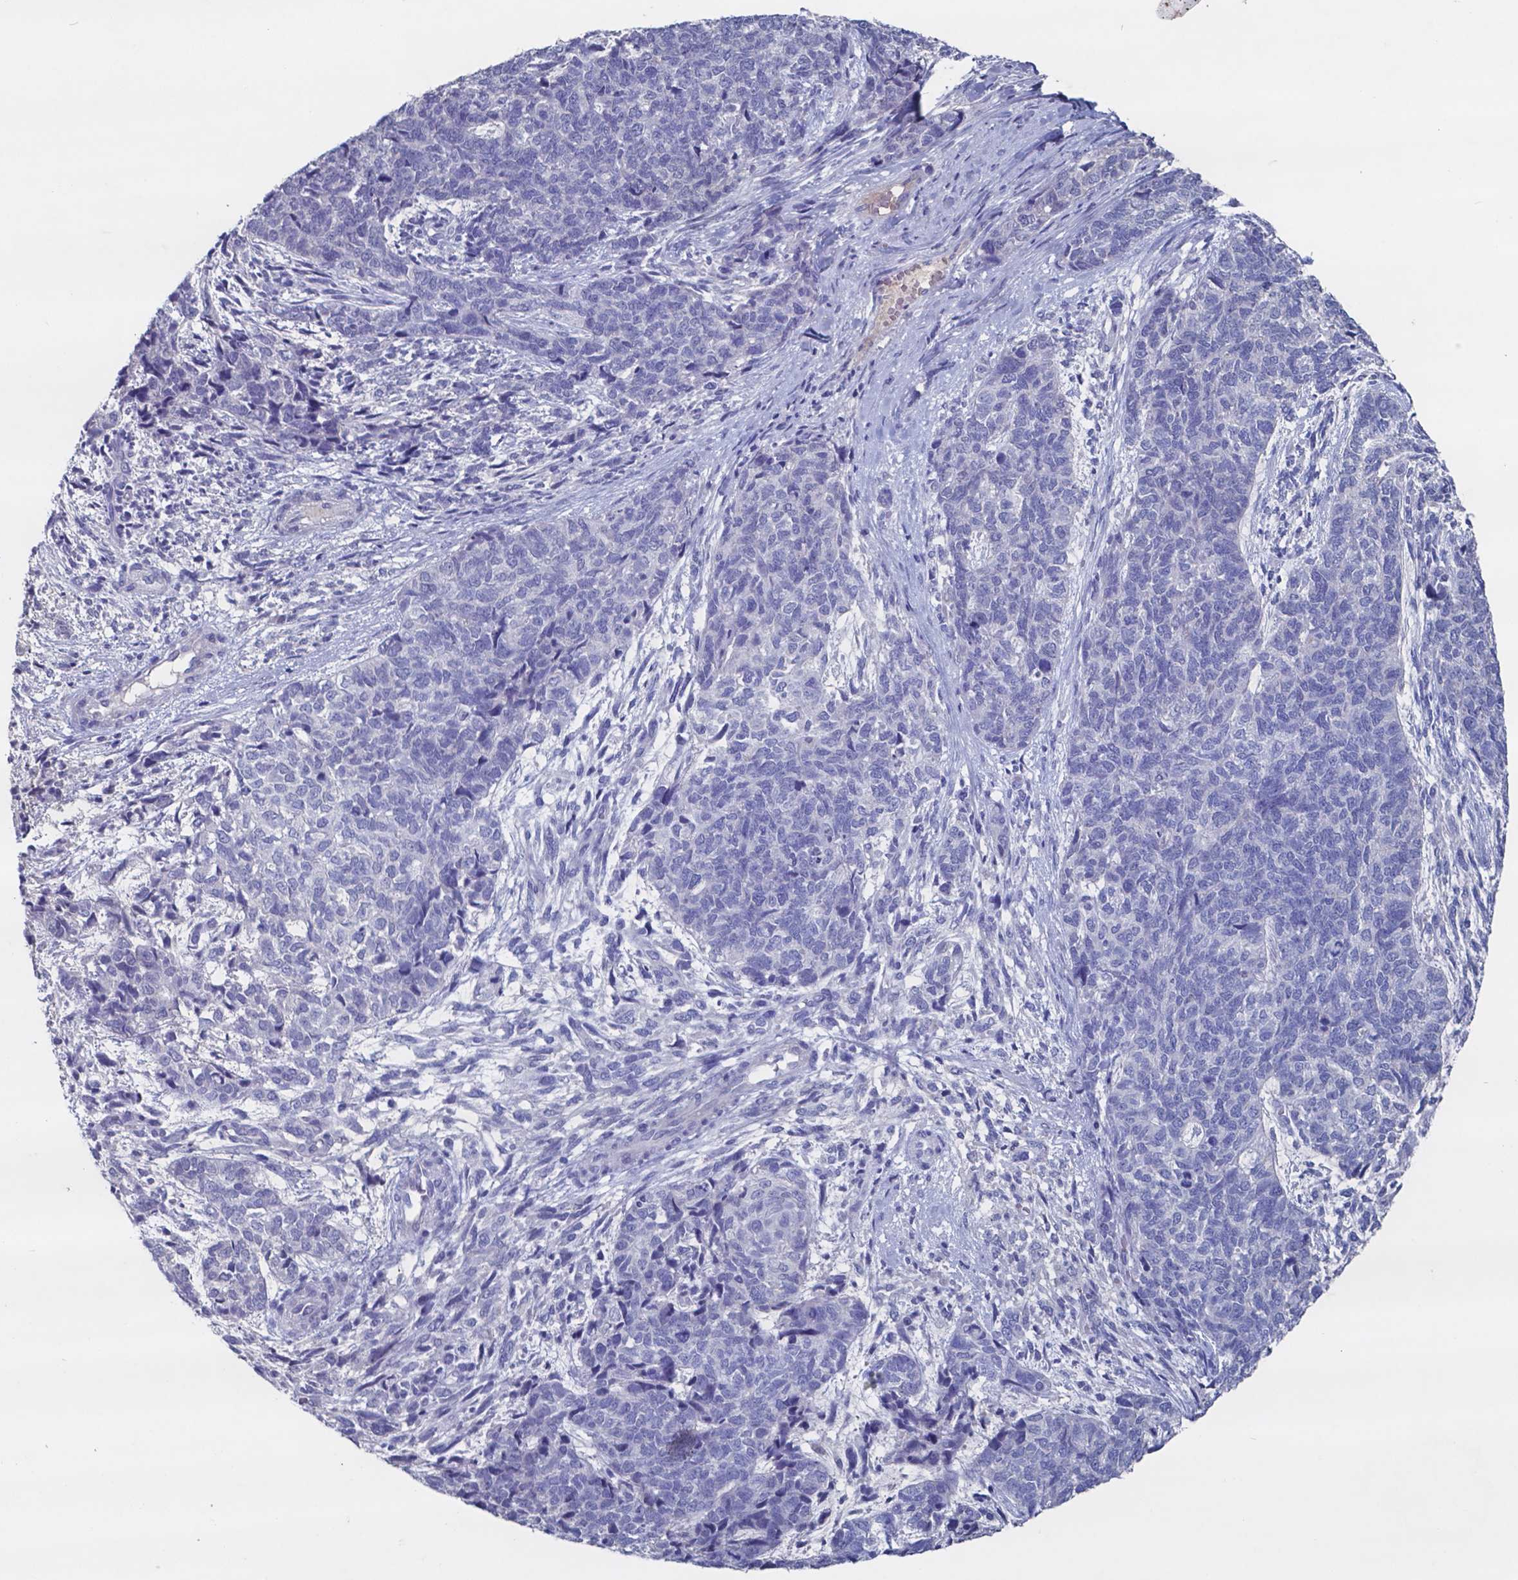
{"staining": {"intensity": "negative", "quantity": "none", "location": "none"}, "tissue": "cervical cancer", "cell_type": "Tumor cells", "image_type": "cancer", "snomed": [{"axis": "morphology", "description": "Squamous cell carcinoma, NOS"}, {"axis": "topography", "description": "Cervix"}], "caption": "Cervical cancer (squamous cell carcinoma) was stained to show a protein in brown. There is no significant staining in tumor cells.", "gene": "TTR", "patient": {"sex": "female", "age": 63}}